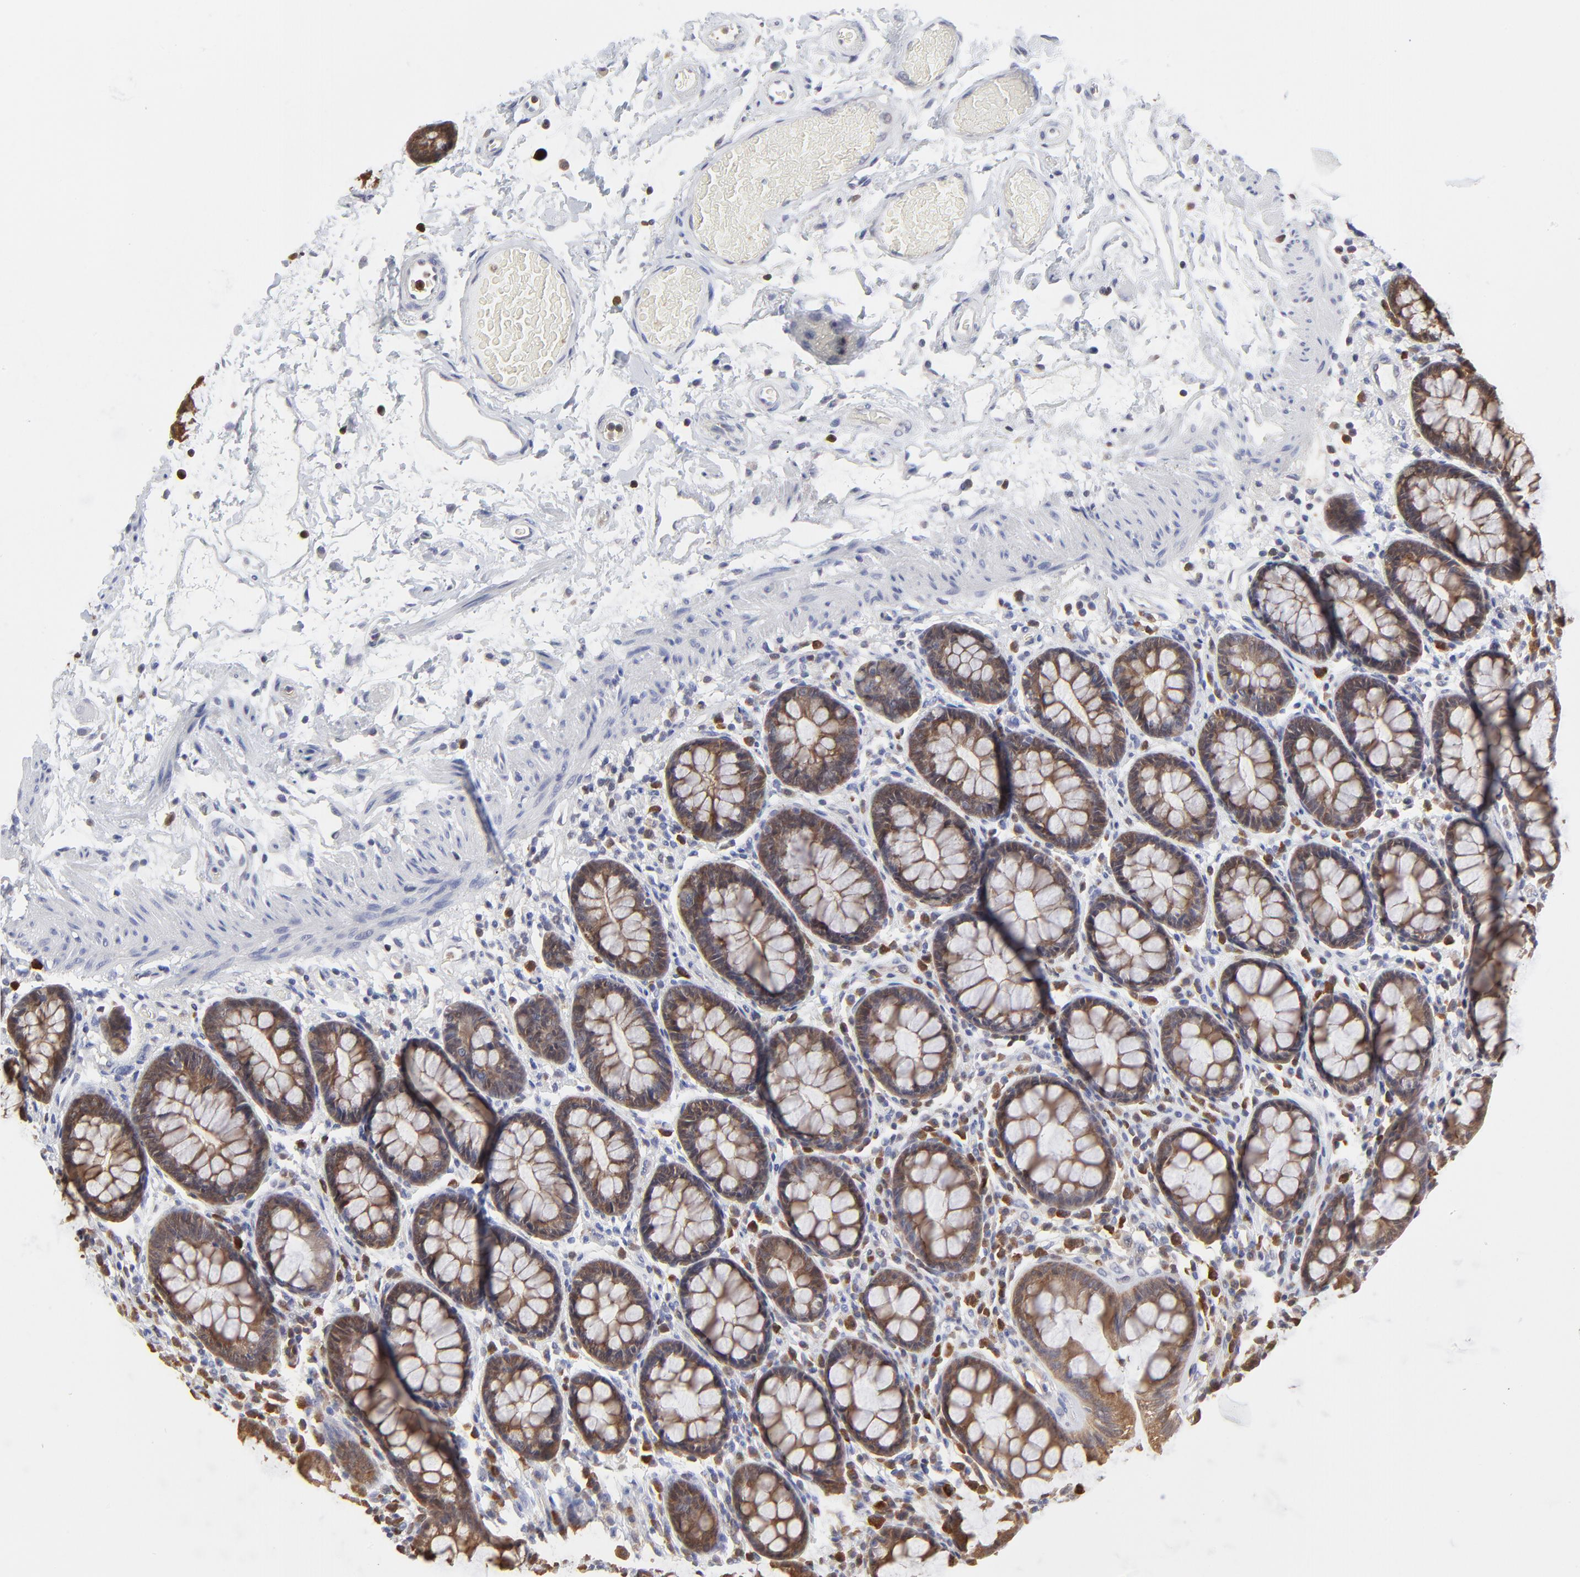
{"staining": {"intensity": "weak", "quantity": ">75%", "location": "cytoplasmic/membranous"}, "tissue": "rectum", "cell_type": "Glandular cells", "image_type": "normal", "snomed": [{"axis": "morphology", "description": "Normal tissue, NOS"}, {"axis": "topography", "description": "Rectum"}], "caption": "Immunohistochemistry (IHC) (DAB) staining of normal rectum reveals weak cytoplasmic/membranous protein staining in approximately >75% of glandular cells. The staining was performed using DAB to visualize the protein expression in brown, while the nuclei were stained in blue with hematoxylin (Magnification: 20x).", "gene": "CASP3", "patient": {"sex": "male", "age": 92}}